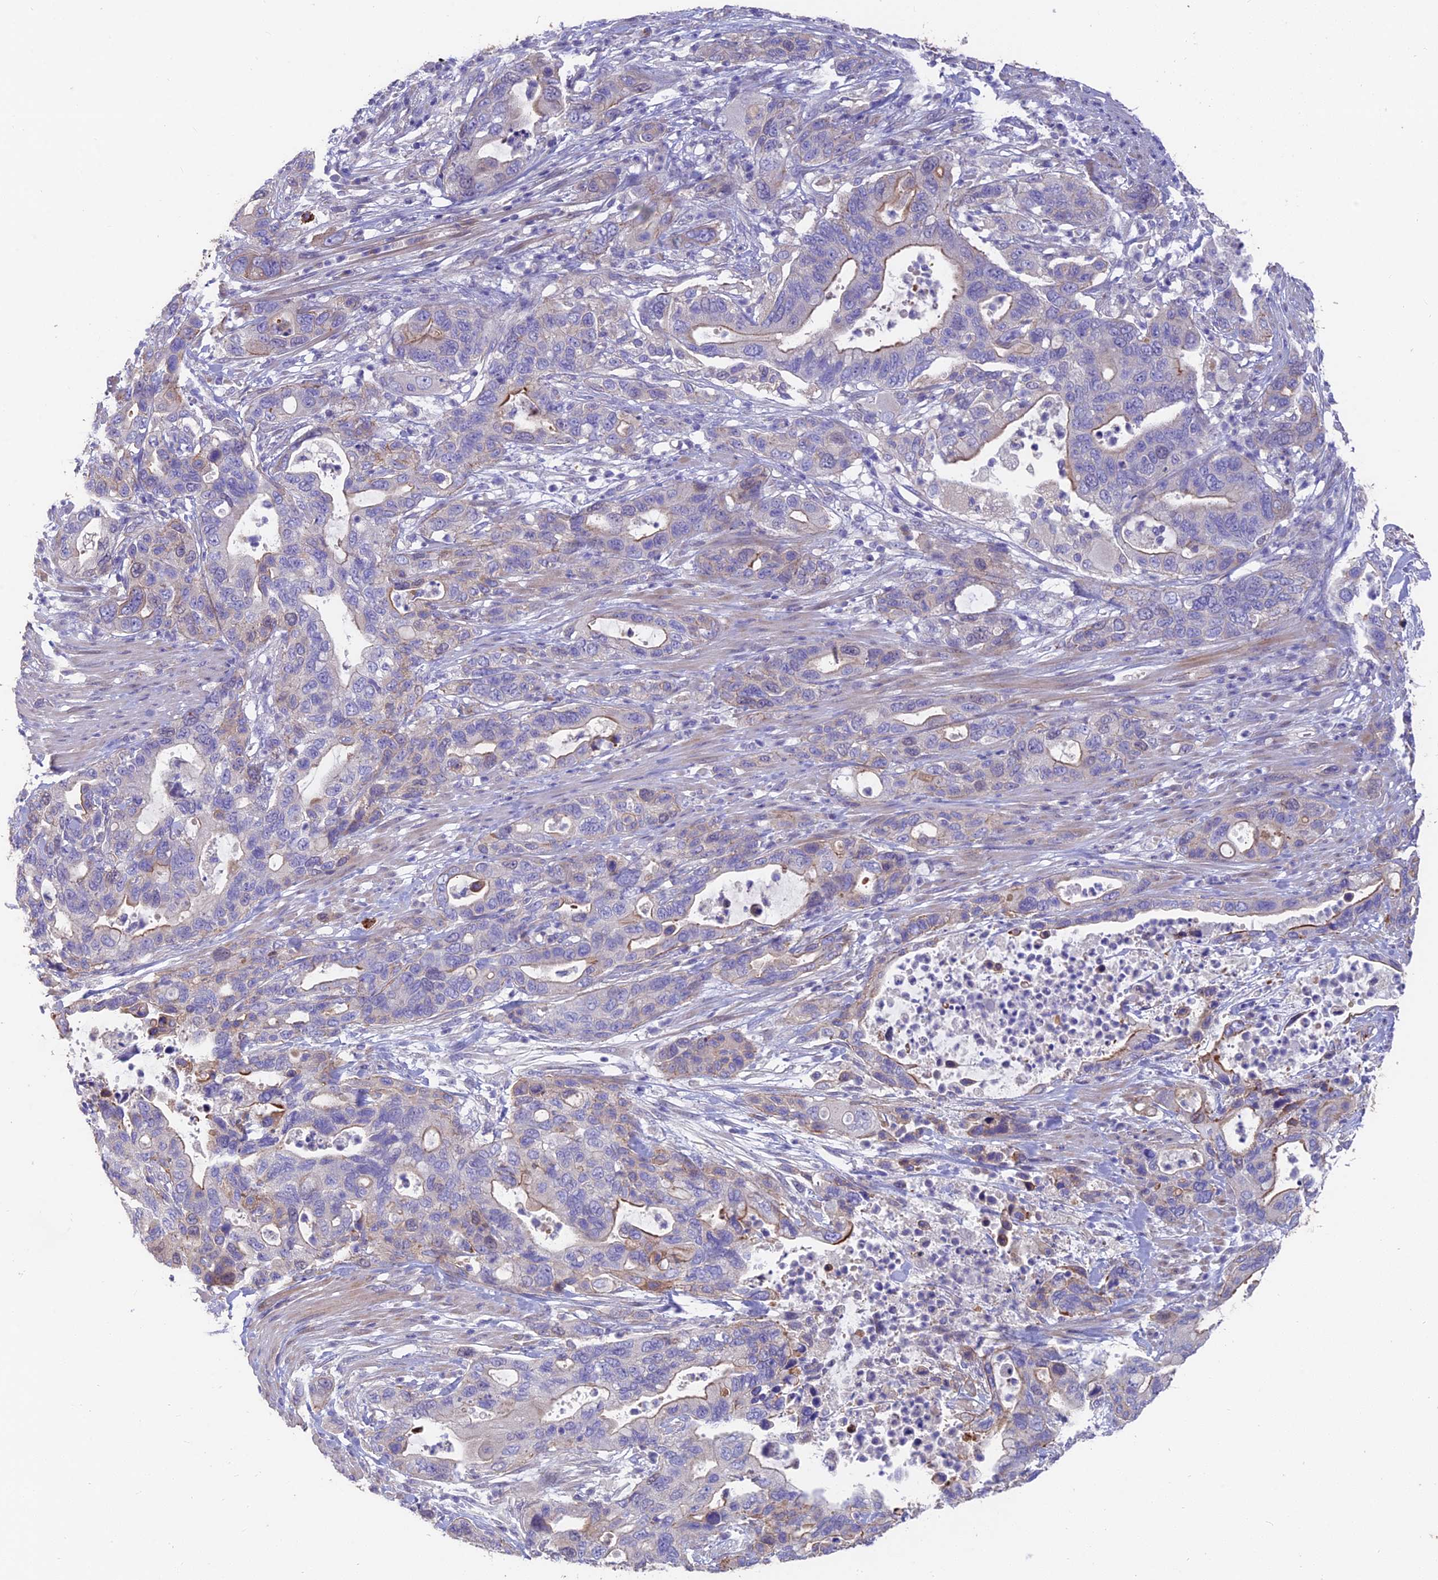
{"staining": {"intensity": "weak", "quantity": "<25%", "location": "cytoplasmic/membranous"}, "tissue": "pancreatic cancer", "cell_type": "Tumor cells", "image_type": "cancer", "snomed": [{"axis": "morphology", "description": "Adenocarcinoma, NOS"}, {"axis": "topography", "description": "Pancreas"}], "caption": "Image shows no protein expression in tumor cells of pancreatic cancer (adenocarcinoma) tissue. Brightfield microscopy of immunohistochemistry stained with DAB (brown) and hematoxylin (blue), captured at high magnification.", "gene": "FAM168B", "patient": {"sex": "female", "age": 71}}